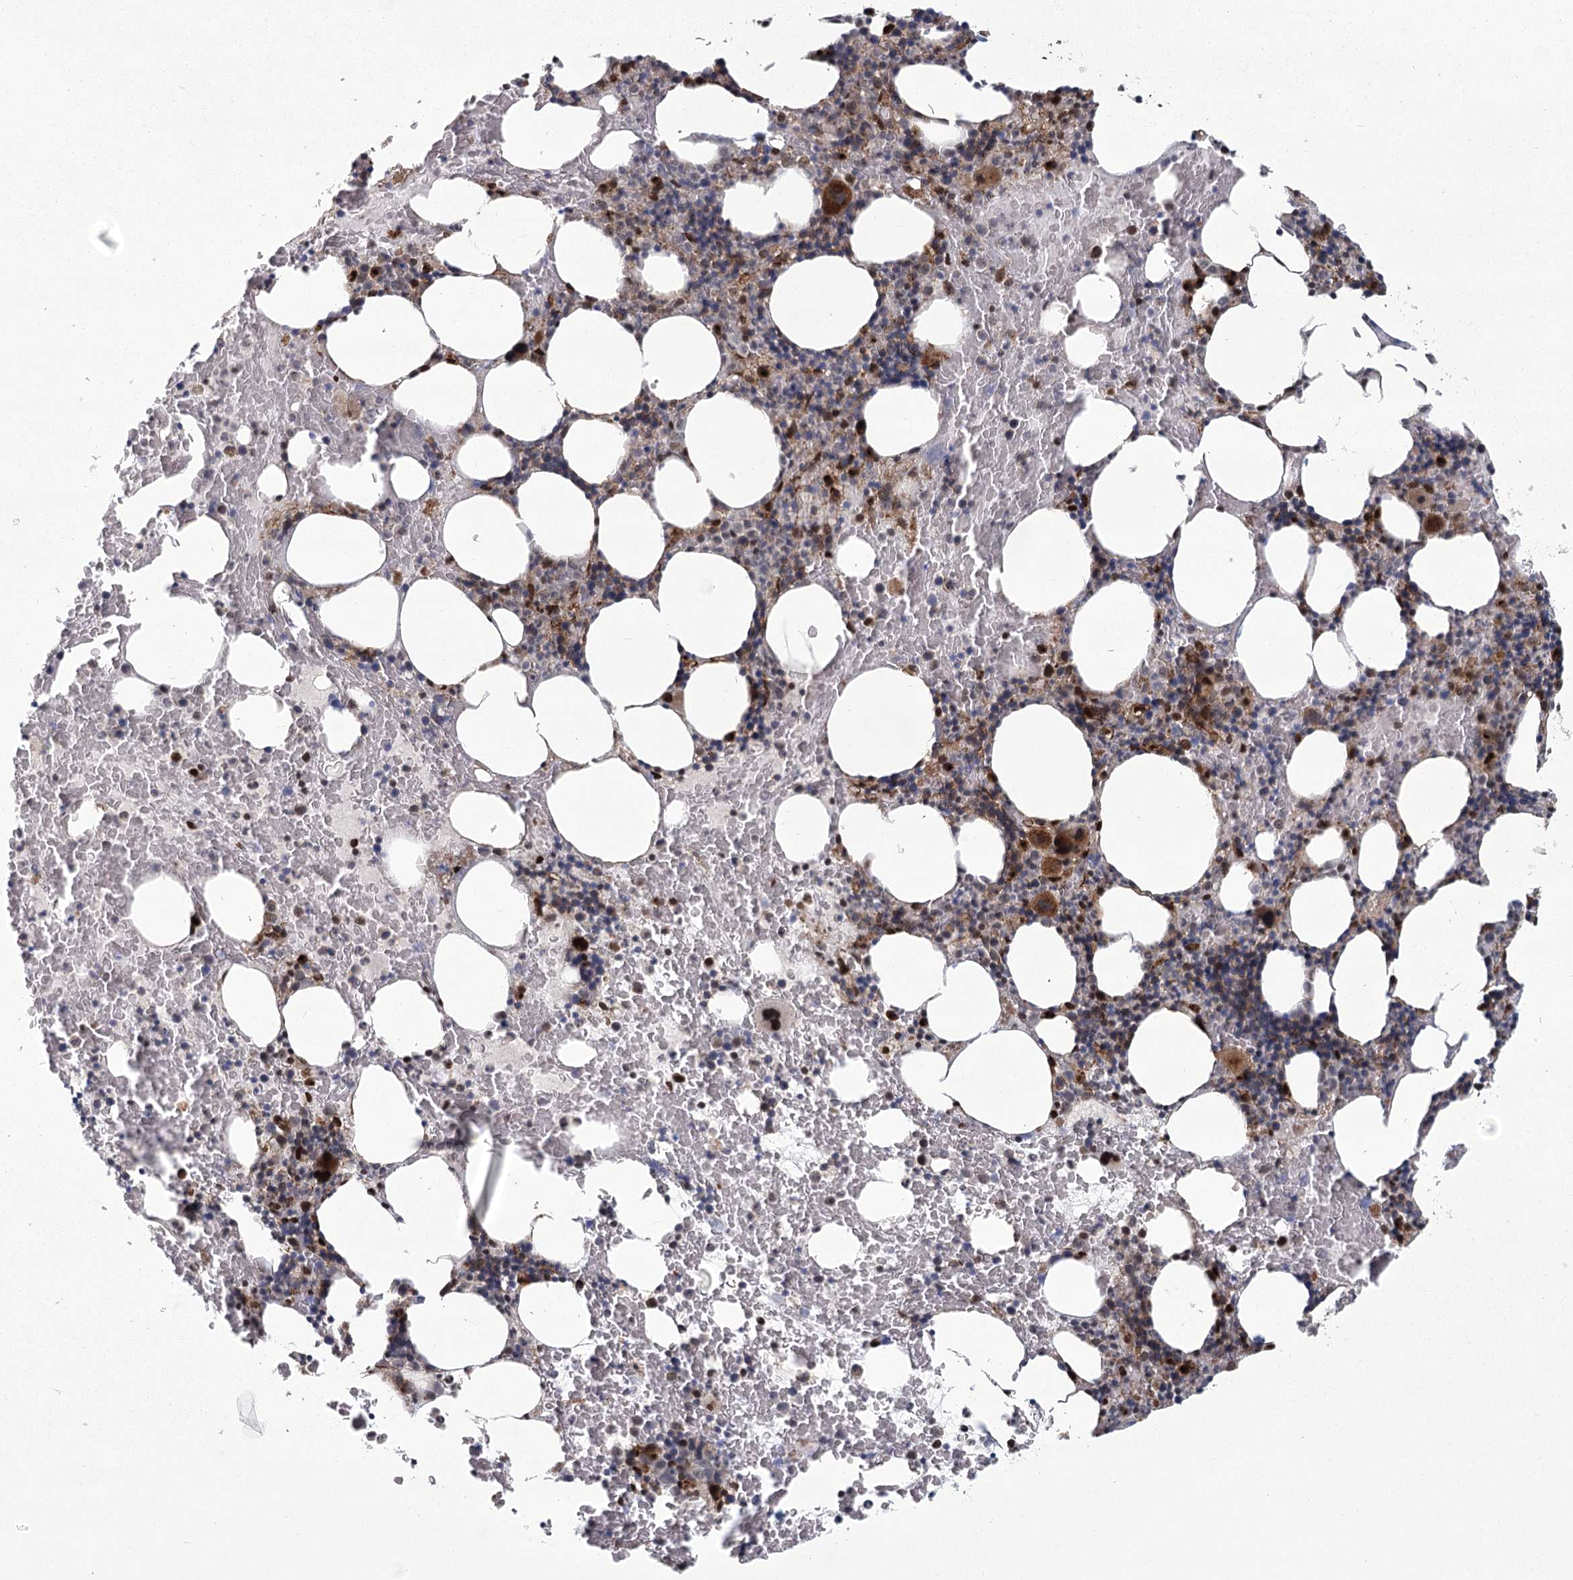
{"staining": {"intensity": "strong", "quantity": "<25%", "location": "cytoplasmic/membranous"}, "tissue": "bone marrow", "cell_type": "Hematopoietic cells", "image_type": "normal", "snomed": [{"axis": "morphology", "description": "Normal tissue, NOS"}, {"axis": "topography", "description": "Bone marrow"}], "caption": "Immunohistochemistry (IHC) of normal bone marrow shows medium levels of strong cytoplasmic/membranous staining in approximately <25% of hematopoietic cells. The protein is stained brown, and the nuclei are stained in blue (DAB IHC with brightfield microscopy, high magnification).", "gene": "PARM1", "patient": {"sex": "male", "age": 62}}